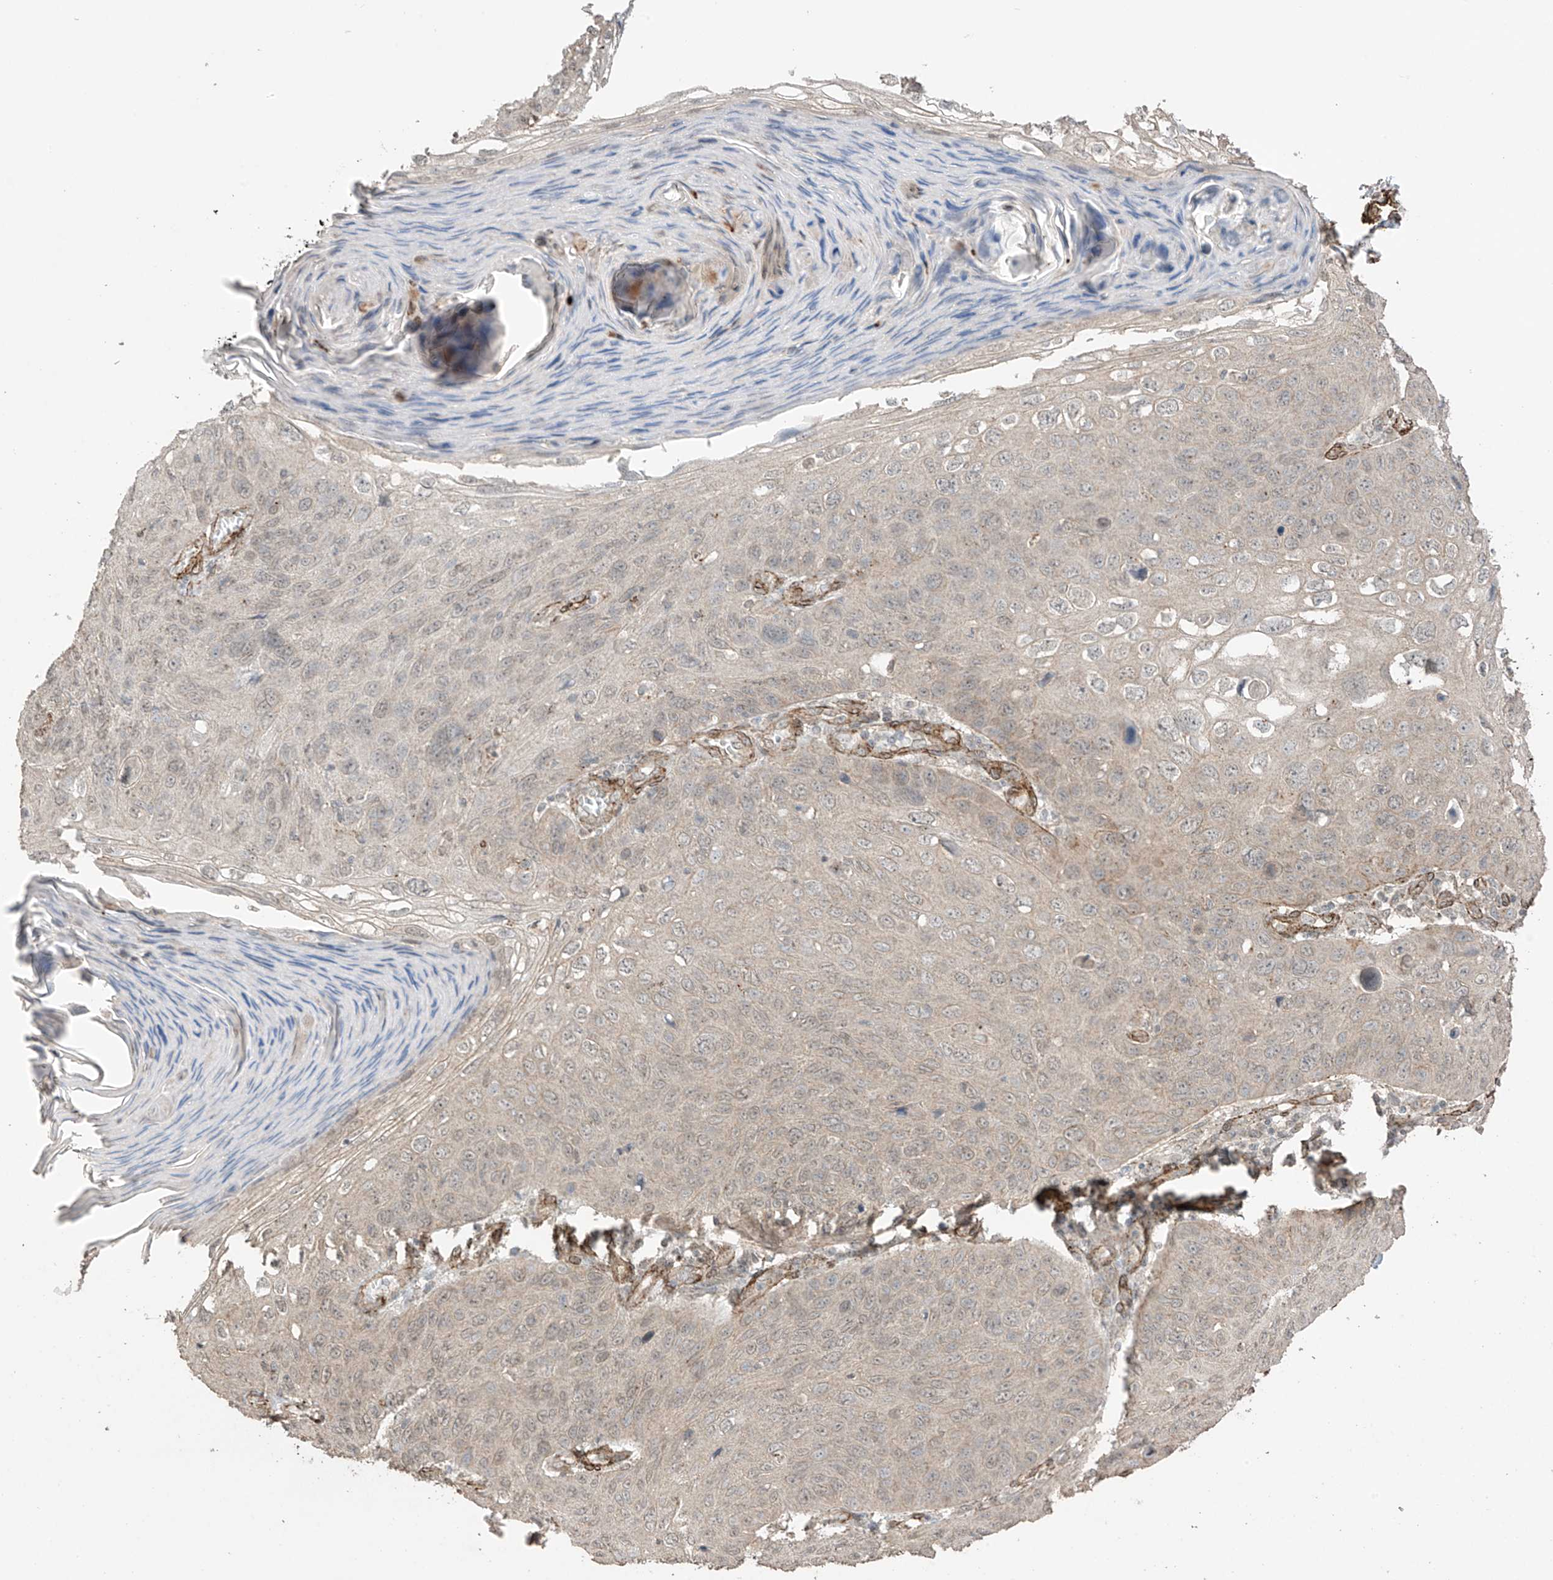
{"staining": {"intensity": "negative", "quantity": "none", "location": "none"}, "tissue": "skin cancer", "cell_type": "Tumor cells", "image_type": "cancer", "snomed": [{"axis": "morphology", "description": "Squamous cell carcinoma, NOS"}, {"axis": "topography", "description": "Skin"}], "caption": "Tumor cells show no significant expression in skin cancer. Brightfield microscopy of immunohistochemistry stained with DAB (brown) and hematoxylin (blue), captured at high magnification.", "gene": "TTLL5", "patient": {"sex": "female", "age": 90}}